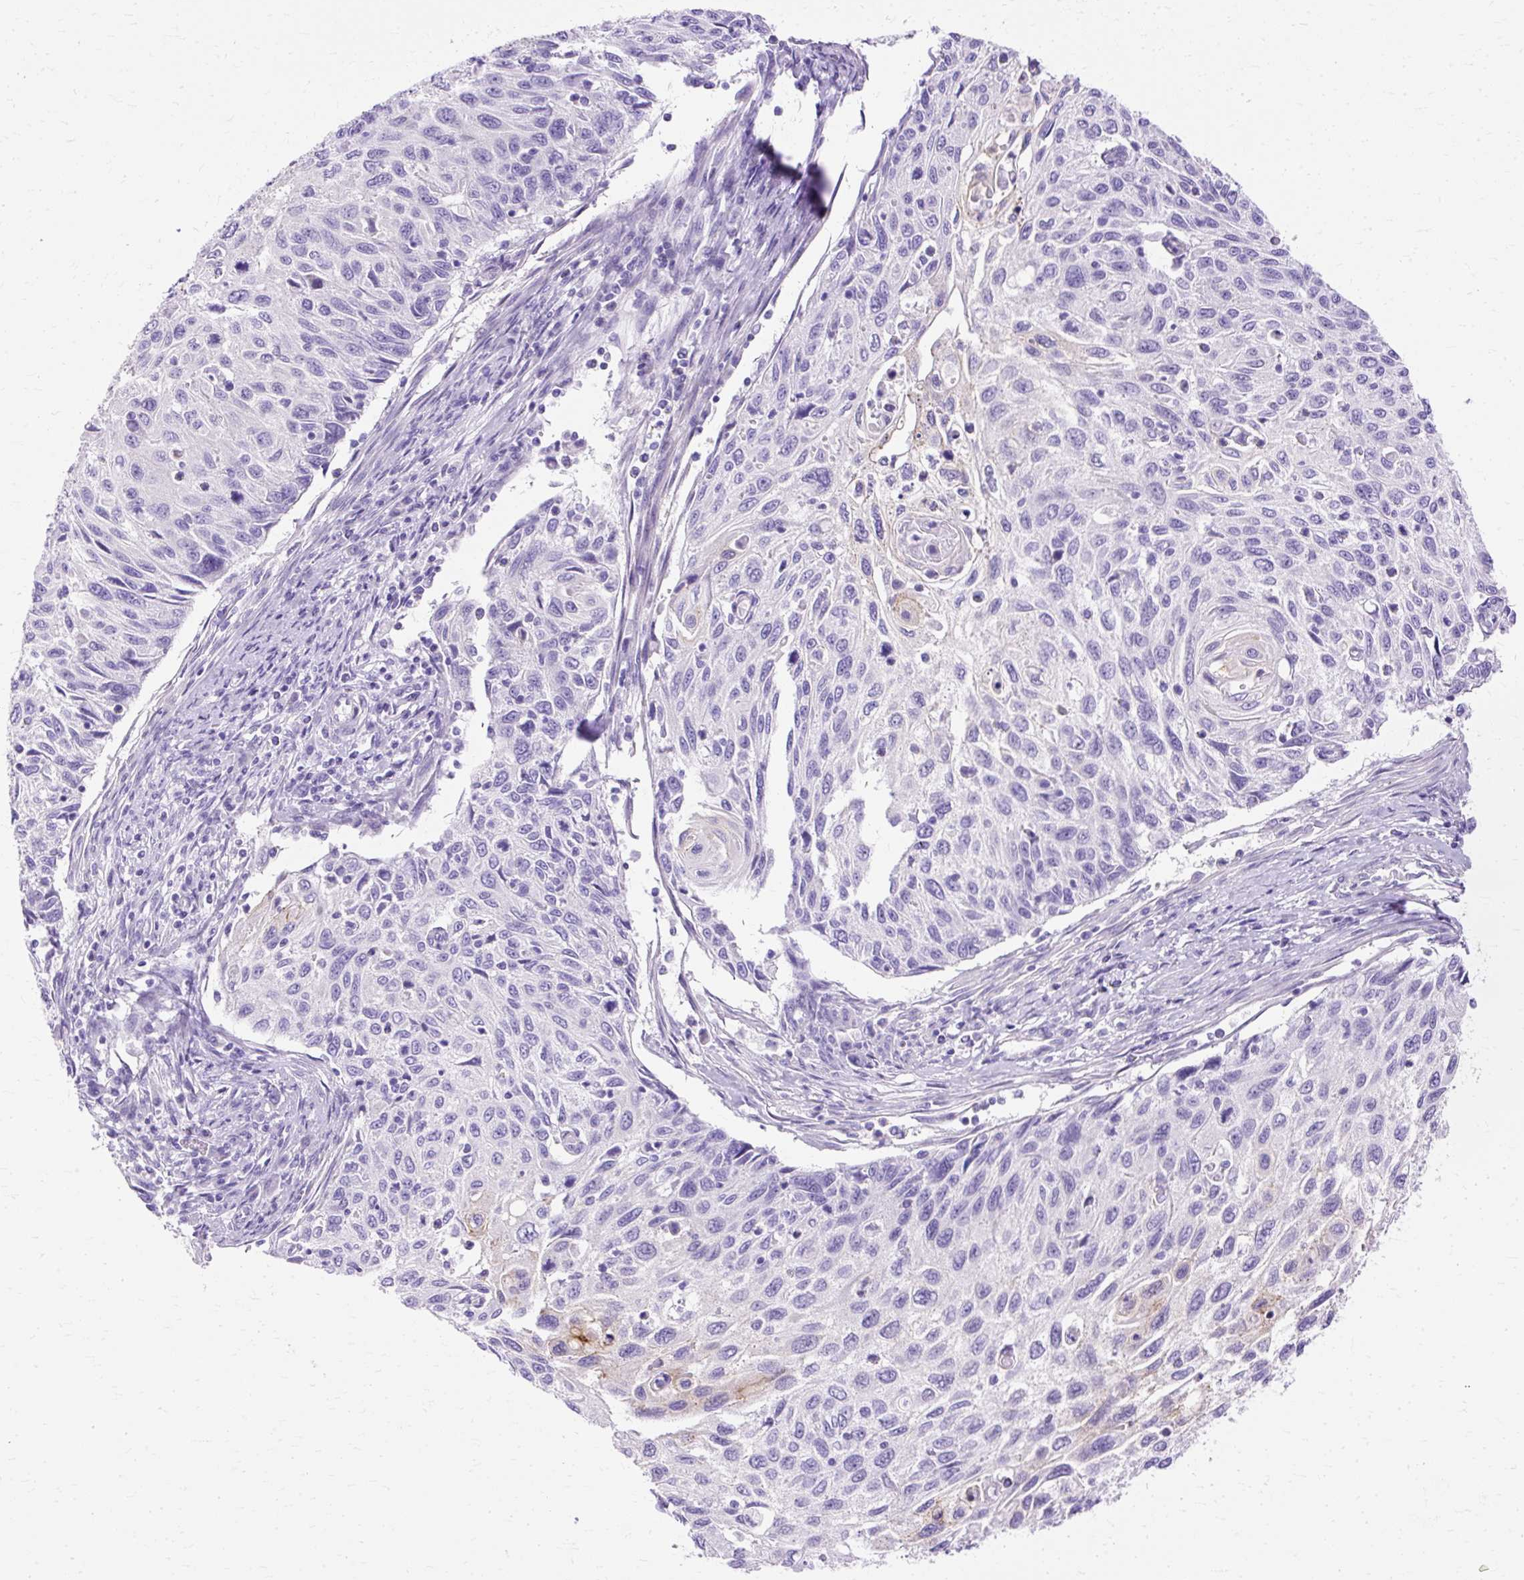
{"staining": {"intensity": "weak", "quantity": "<25%", "location": "cytoplasmic/membranous"}, "tissue": "cervical cancer", "cell_type": "Tumor cells", "image_type": "cancer", "snomed": [{"axis": "morphology", "description": "Squamous cell carcinoma, NOS"}, {"axis": "topography", "description": "Cervix"}], "caption": "Tumor cells are negative for brown protein staining in cervical squamous cell carcinoma.", "gene": "MYO6", "patient": {"sex": "female", "age": 70}}